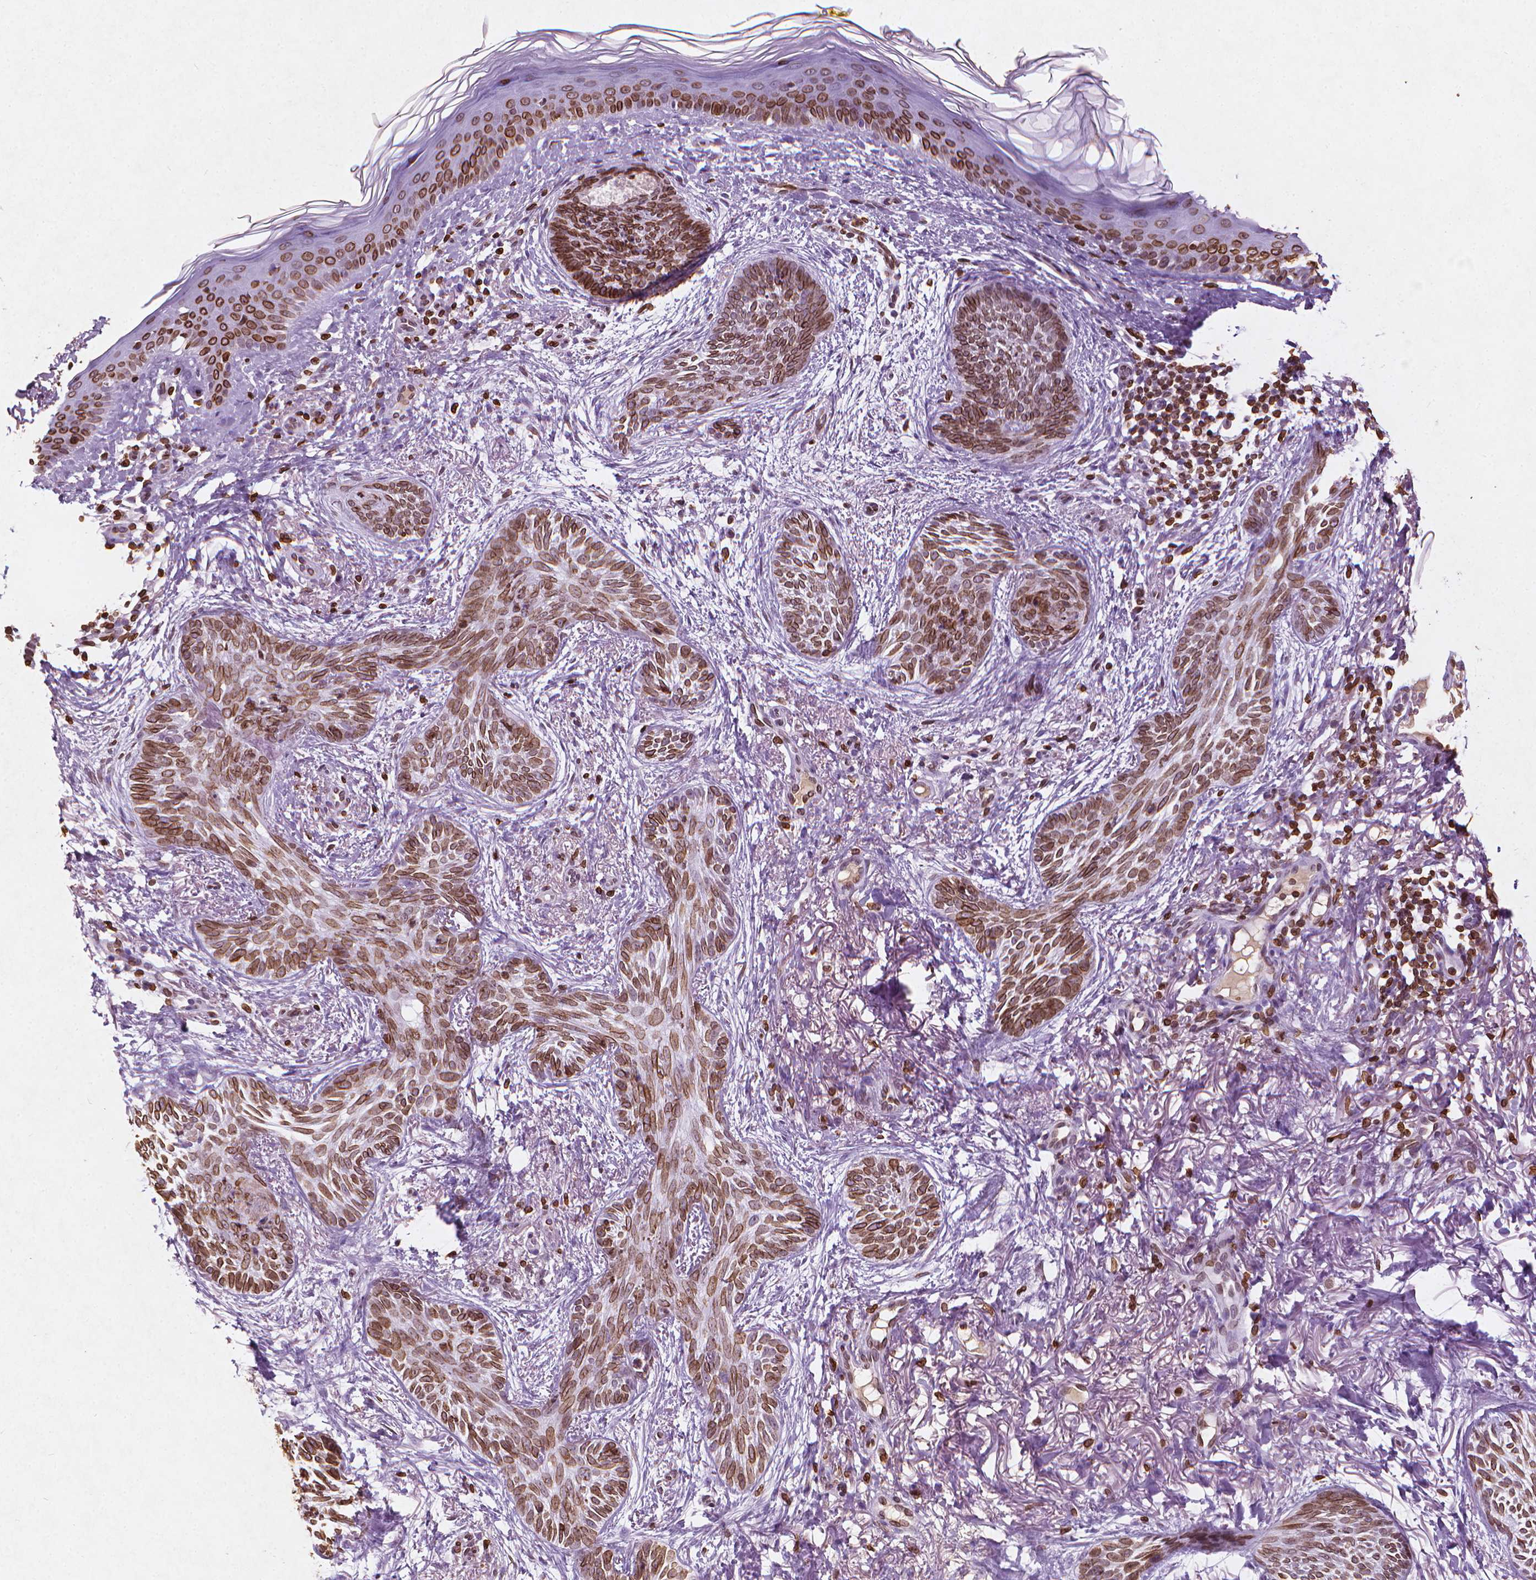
{"staining": {"intensity": "moderate", "quantity": ">75%", "location": "cytoplasmic/membranous,nuclear"}, "tissue": "skin cancer", "cell_type": "Tumor cells", "image_type": "cancer", "snomed": [{"axis": "morphology", "description": "Basal cell carcinoma"}, {"axis": "topography", "description": "Skin"}], "caption": "Protein staining of skin cancer tissue shows moderate cytoplasmic/membranous and nuclear positivity in approximately >75% of tumor cells.", "gene": "LMNB1", "patient": {"sex": "female", "age": 68}}